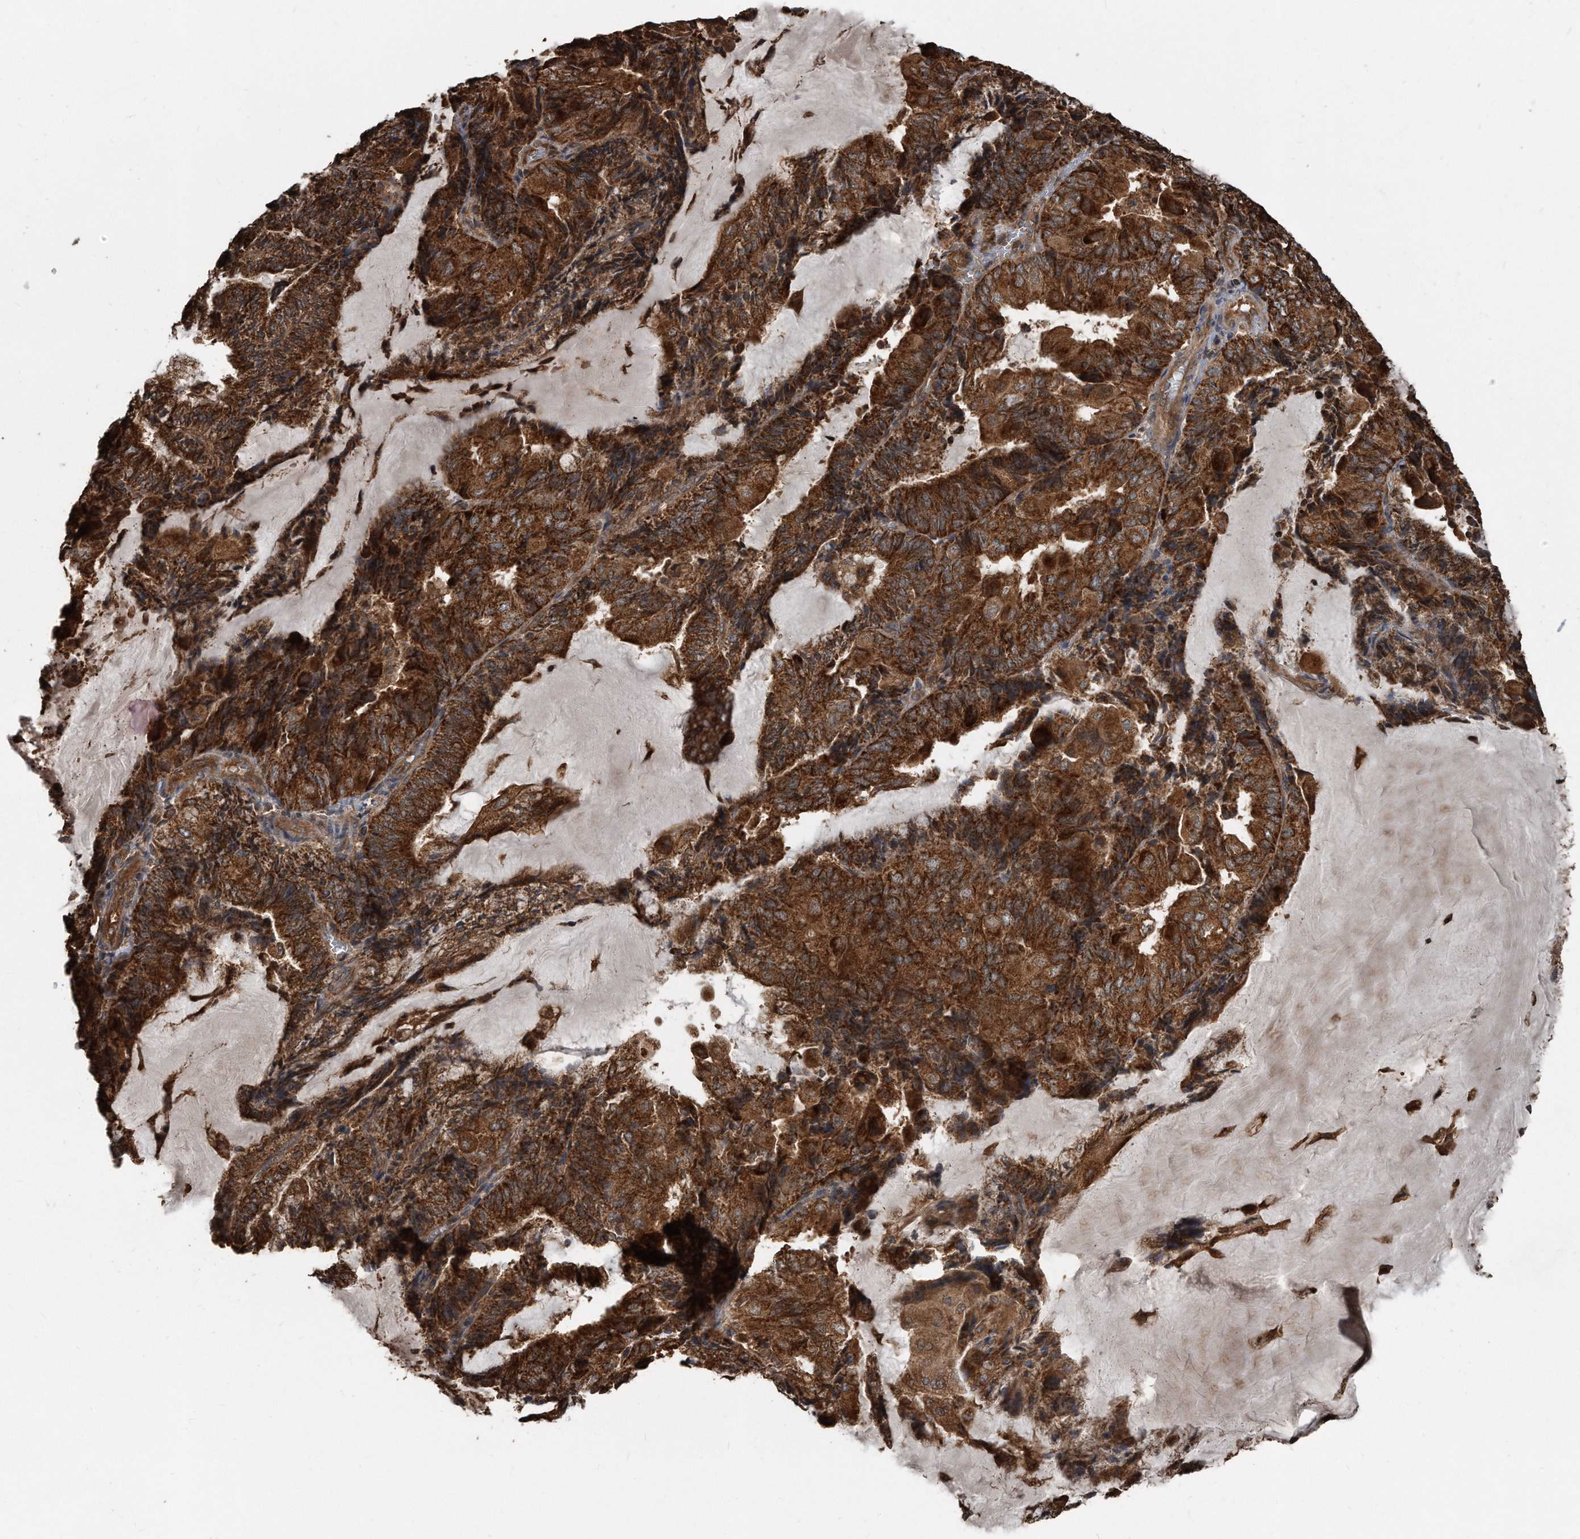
{"staining": {"intensity": "strong", "quantity": ">75%", "location": "cytoplasmic/membranous"}, "tissue": "endometrial cancer", "cell_type": "Tumor cells", "image_type": "cancer", "snomed": [{"axis": "morphology", "description": "Adenocarcinoma, NOS"}, {"axis": "topography", "description": "Endometrium"}], "caption": "A micrograph of human endometrial cancer (adenocarcinoma) stained for a protein demonstrates strong cytoplasmic/membranous brown staining in tumor cells.", "gene": "FAM136A", "patient": {"sex": "female", "age": 81}}